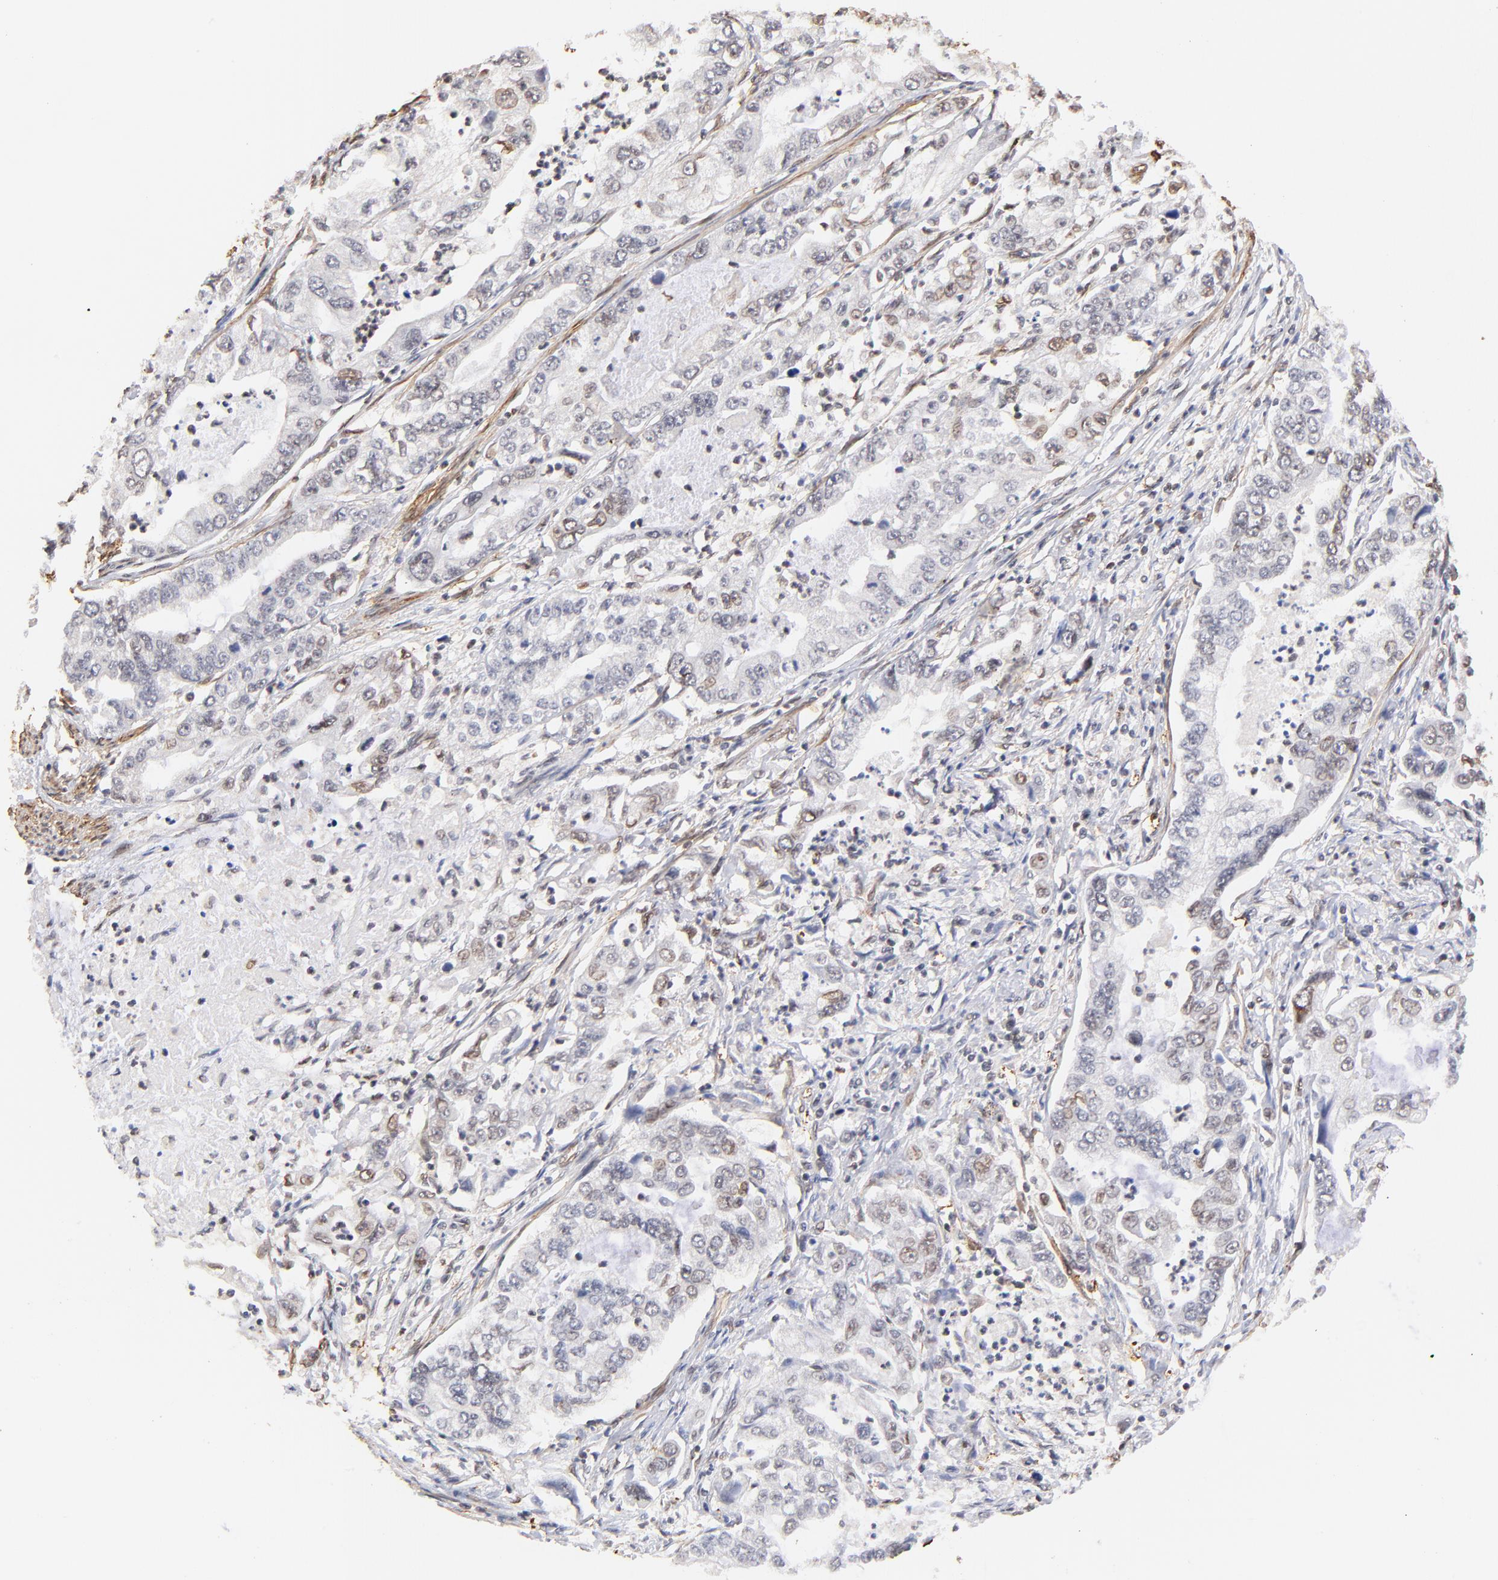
{"staining": {"intensity": "weak", "quantity": "25%-75%", "location": "cytoplasmic/membranous,nuclear"}, "tissue": "stomach cancer", "cell_type": "Tumor cells", "image_type": "cancer", "snomed": [{"axis": "morphology", "description": "Adenocarcinoma, NOS"}, {"axis": "topography", "description": "Pancreas"}, {"axis": "topography", "description": "Stomach, upper"}], "caption": "High-magnification brightfield microscopy of adenocarcinoma (stomach) stained with DAB (brown) and counterstained with hematoxylin (blue). tumor cells exhibit weak cytoplasmic/membranous and nuclear positivity is seen in approximately25%-75% of cells.", "gene": "ZFP92", "patient": {"sex": "male", "age": 77}}